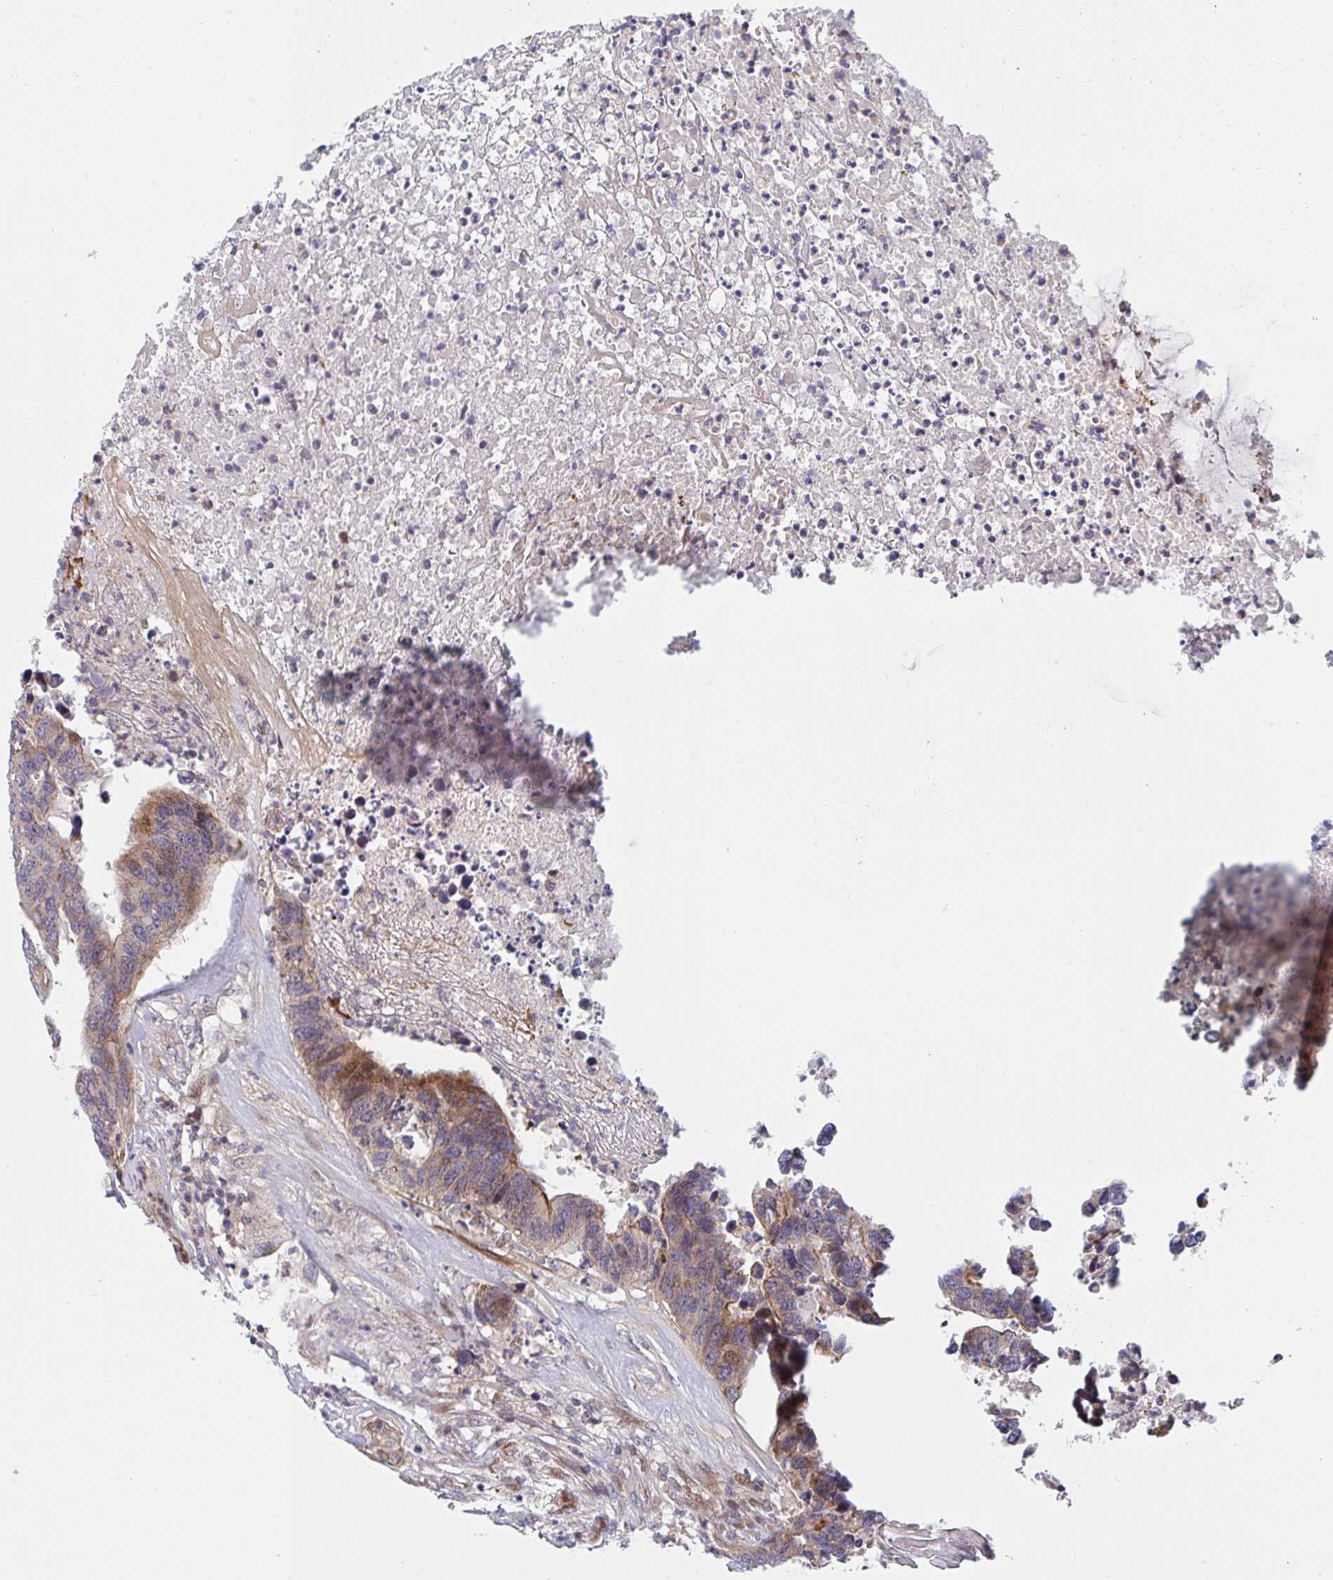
{"staining": {"intensity": "moderate", "quantity": "<25%", "location": "cytoplasmic/membranous"}, "tissue": "colorectal cancer", "cell_type": "Tumor cells", "image_type": "cancer", "snomed": [{"axis": "morphology", "description": "Adenocarcinoma, NOS"}, {"axis": "topography", "description": "Colon"}], "caption": "Adenocarcinoma (colorectal) was stained to show a protein in brown. There is low levels of moderate cytoplasmic/membranous expression in approximately <25% of tumor cells.", "gene": "TNFSF4", "patient": {"sex": "female", "age": 67}}